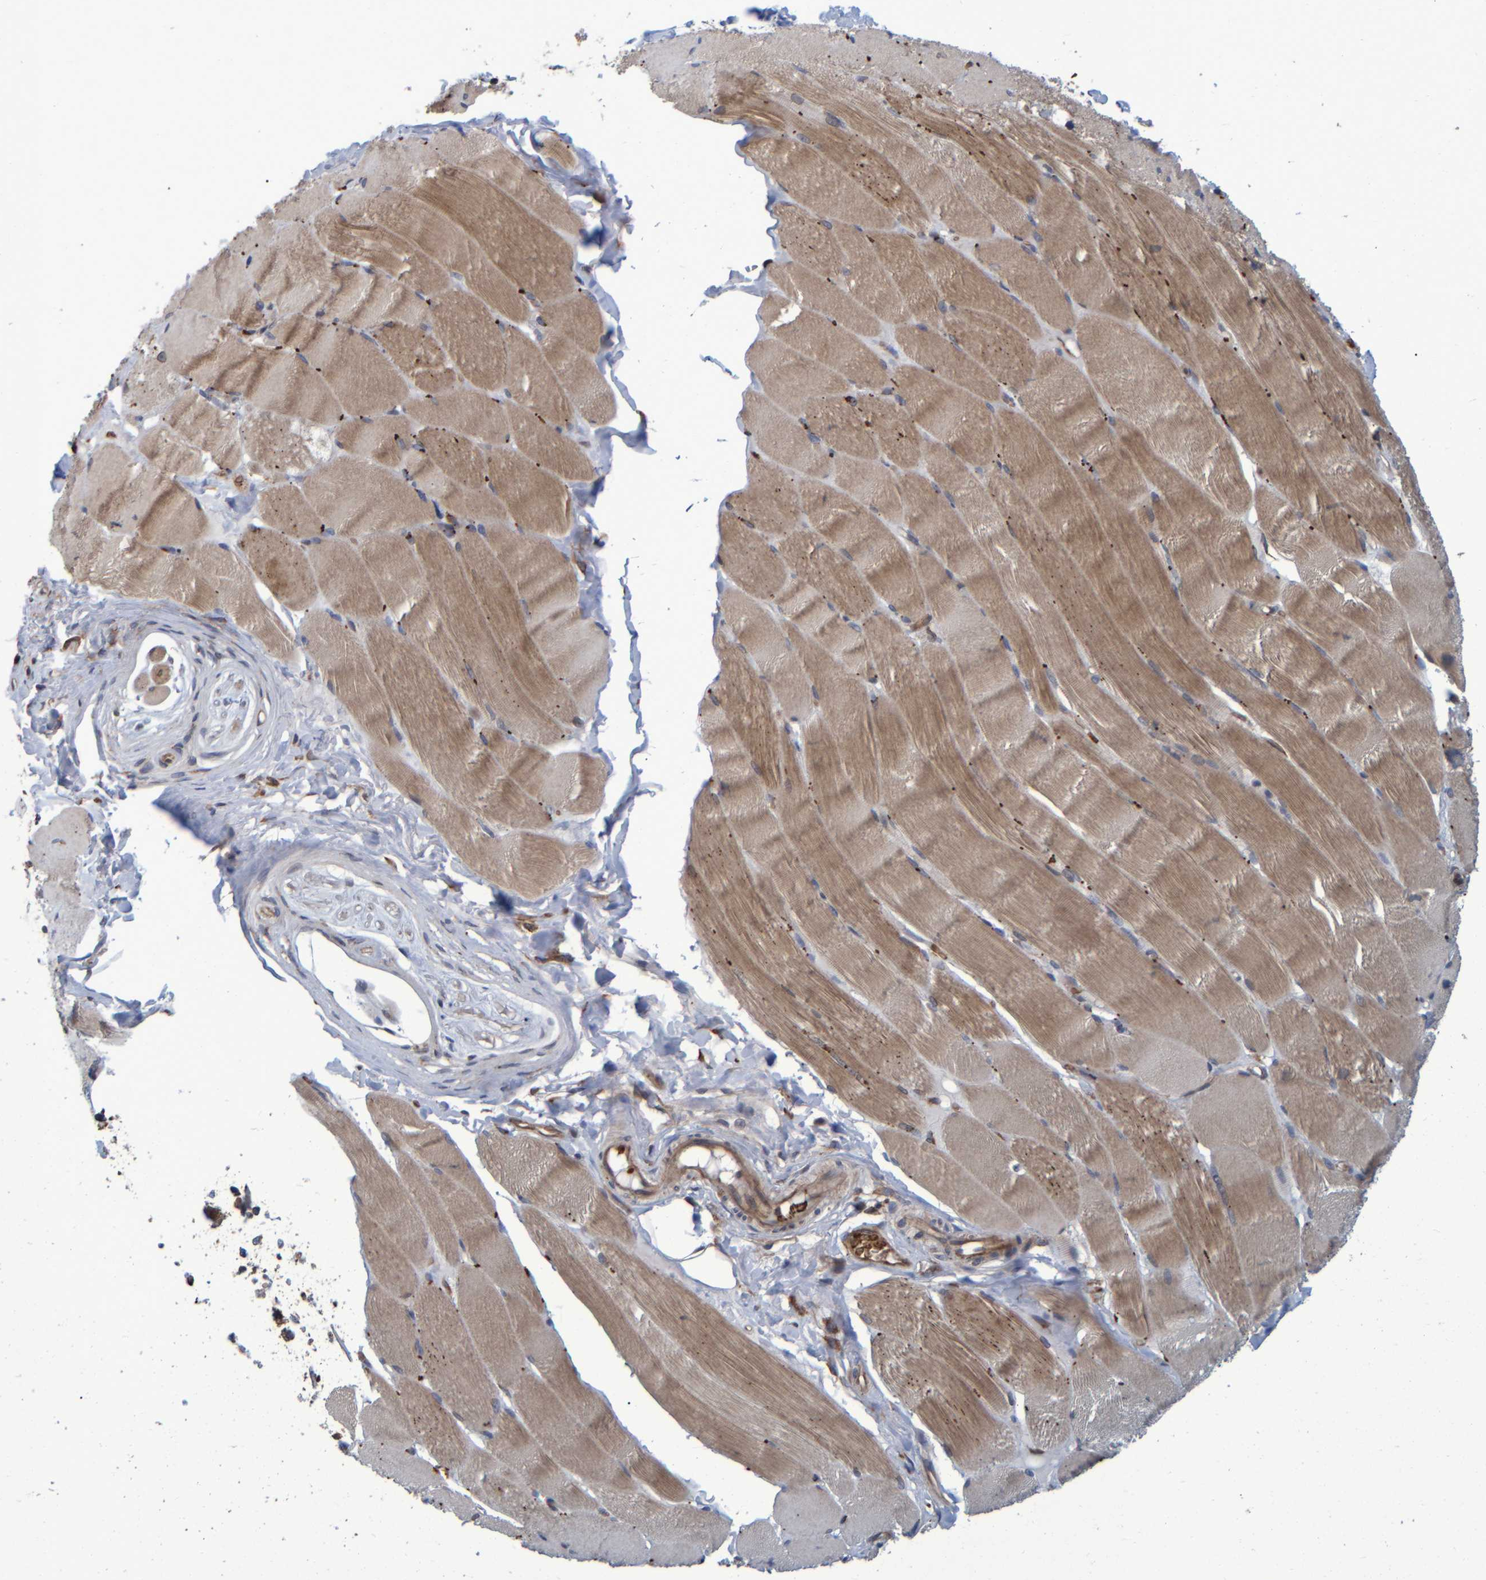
{"staining": {"intensity": "moderate", "quantity": ">75%", "location": "cytoplasmic/membranous"}, "tissue": "skeletal muscle", "cell_type": "Myocytes", "image_type": "normal", "snomed": [{"axis": "morphology", "description": "Normal tissue, NOS"}, {"axis": "topography", "description": "Skin"}, {"axis": "topography", "description": "Skeletal muscle"}], "caption": "IHC (DAB (3,3'-diaminobenzidine)) staining of unremarkable skeletal muscle exhibits moderate cytoplasmic/membranous protein staining in approximately >75% of myocytes.", "gene": "SPAG5", "patient": {"sex": "male", "age": 83}}